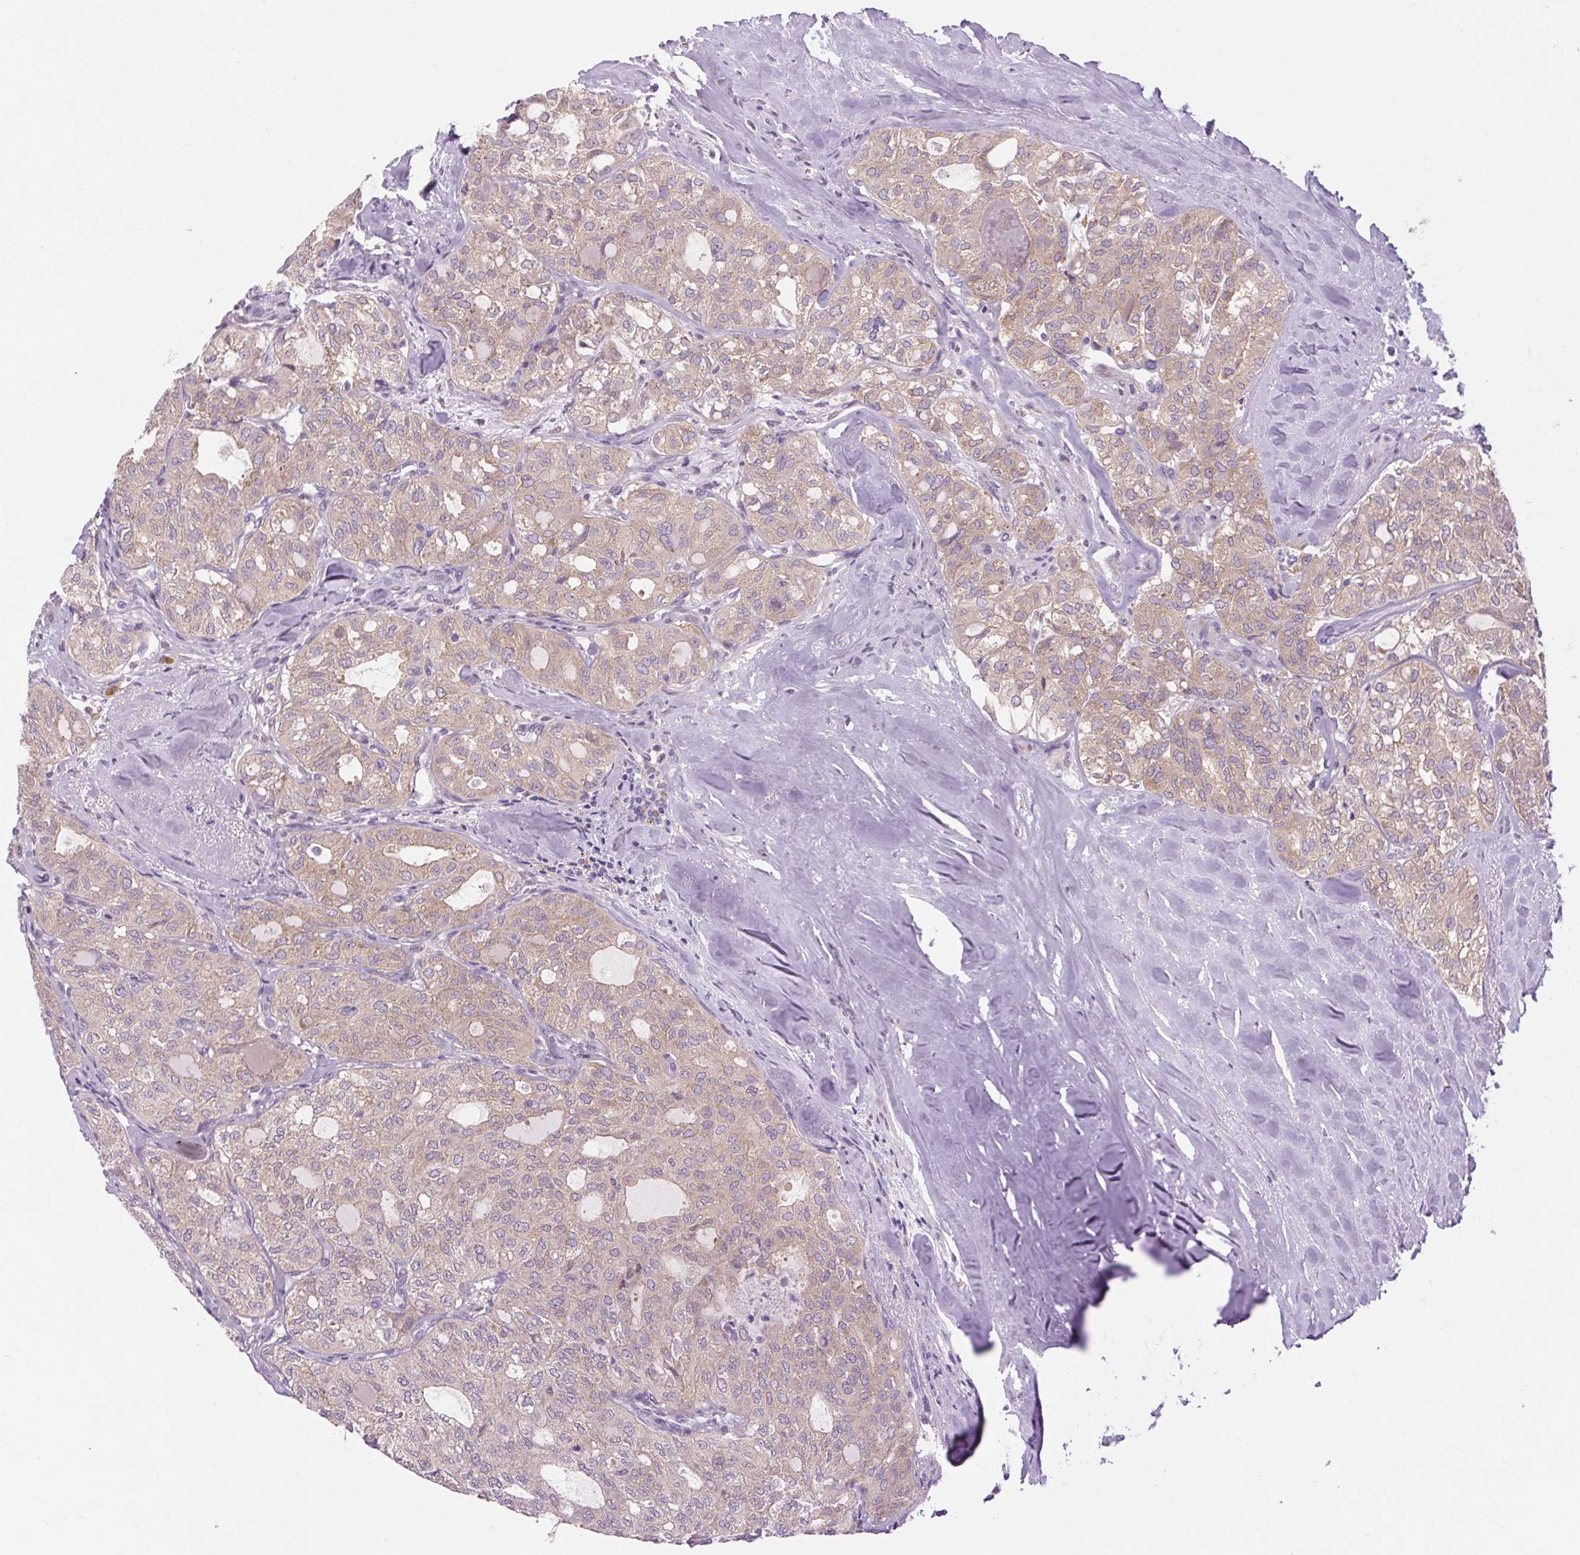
{"staining": {"intensity": "weak", "quantity": ">75%", "location": "cytoplasmic/membranous"}, "tissue": "thyroid cancer", "cell_type": "Tumor cells", "image_type": "cancer", "snomed": [{"axis": "morphology", "description": "Follicular adenoma carcinoma, NOS"}, {"axis": "topography", "description": "Thyroid gland"}], "caption": "An immunohistochemistry (IHC) image of tumor tissue is shown. Protein staining in brown highlights weak cytoplasmic/membranous positivity in follicular adenoma carcinoma (thyroid) within tumor cells.", "gene": "SOWAHC", "patient": {"sex": "male", "age": 75}}